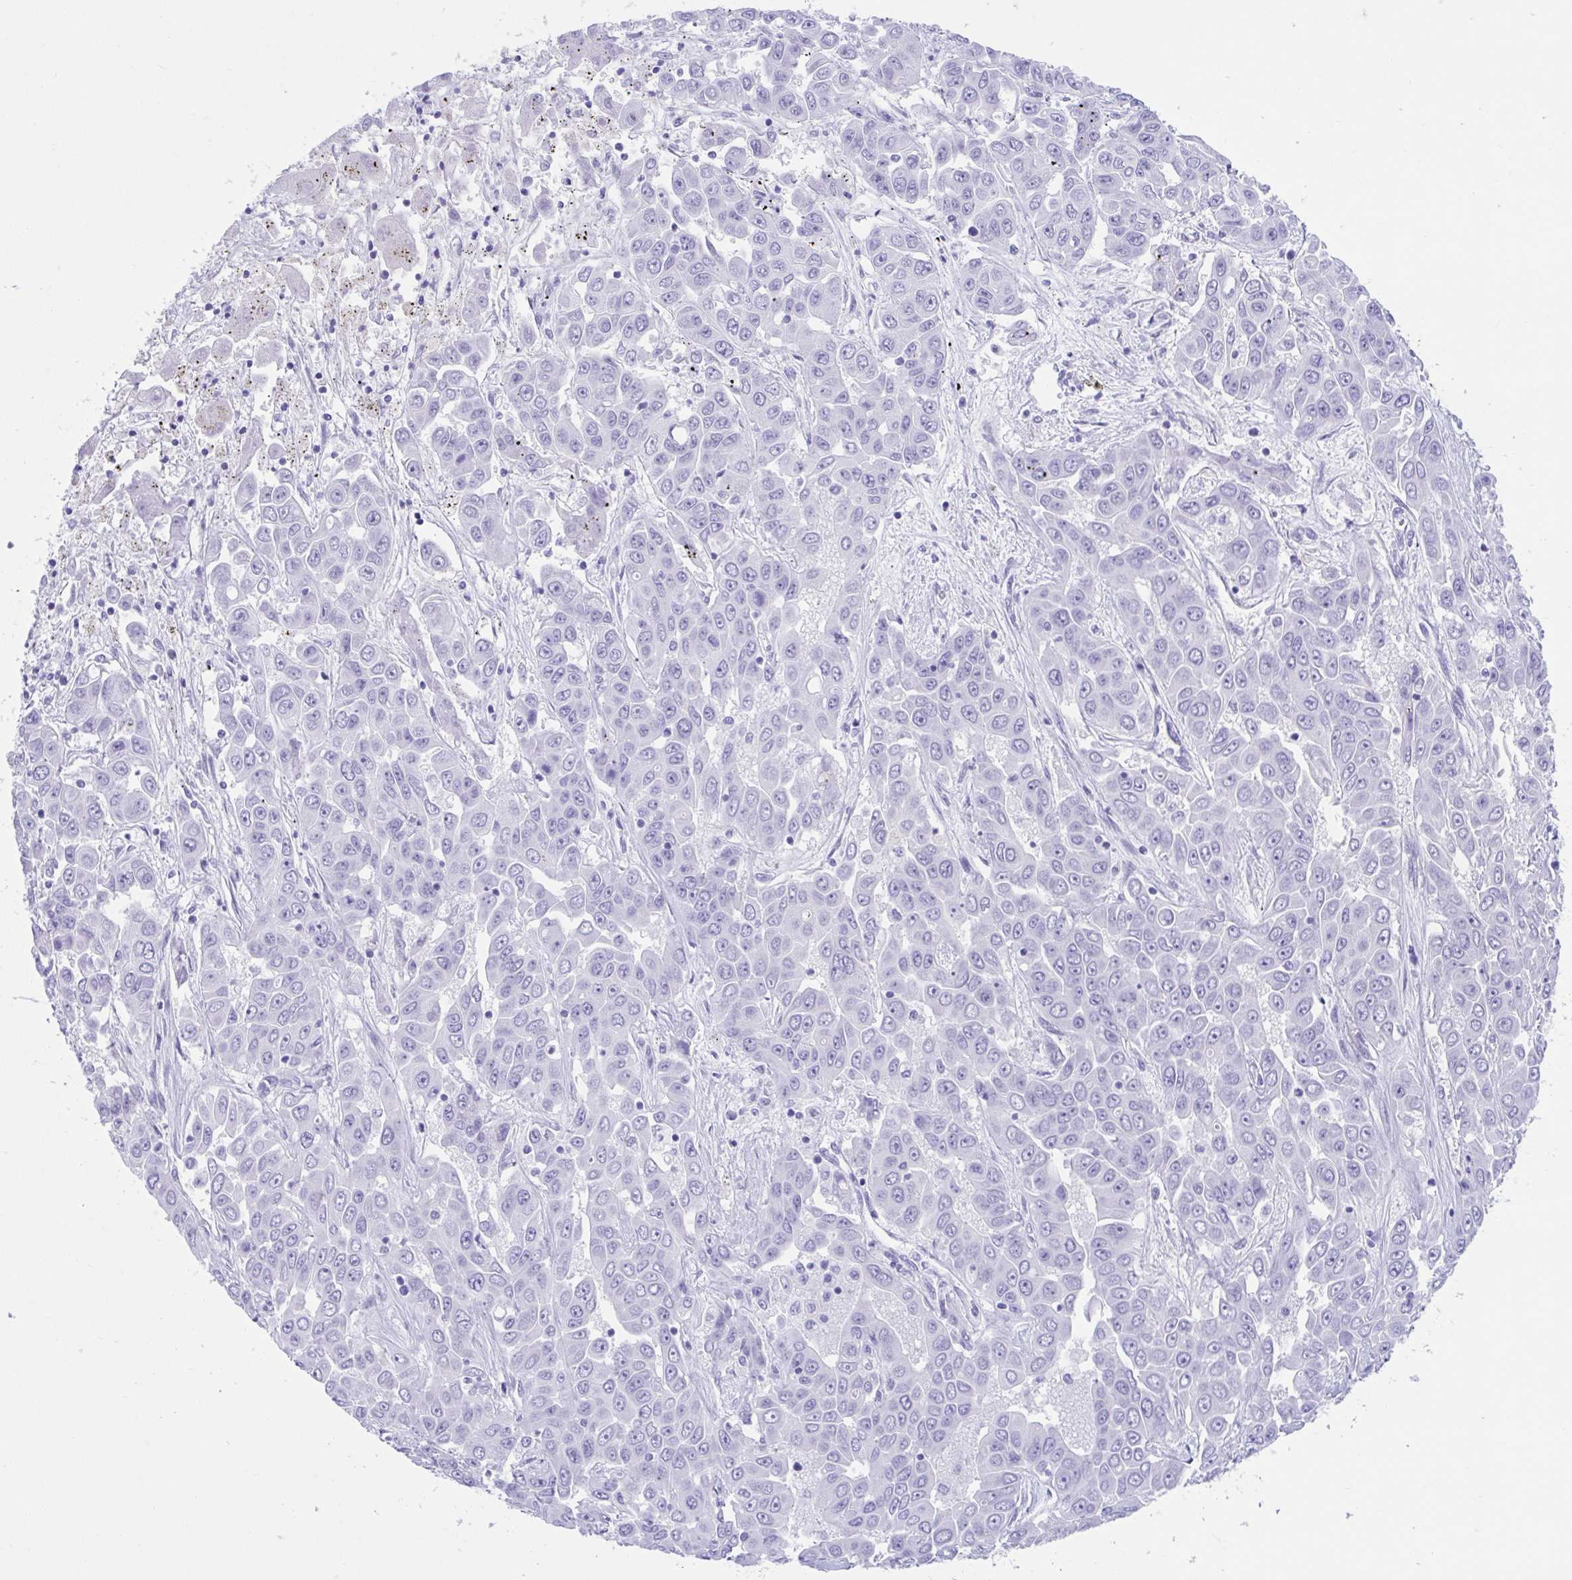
{"staining": {"intensity": "negative", "quantity": "none", "location": "none"}, "tissue": "liver cancer", "cell_type": "Tumor cells", "image_type": "cancer", "snomed": [{"axis": "morphology", "description": "Cholangiocarcinoma"}, {"axis": "topography", "description": "Liver"}], "caption": "An IHC image of liver cancer (cholangiocarcinoma) is shown. There is no staining in tumor cells of liver cancer (cholangiocarcinoma).", "gene": "TMEM35A", "patient": {"sex": "female", "age": 52}}